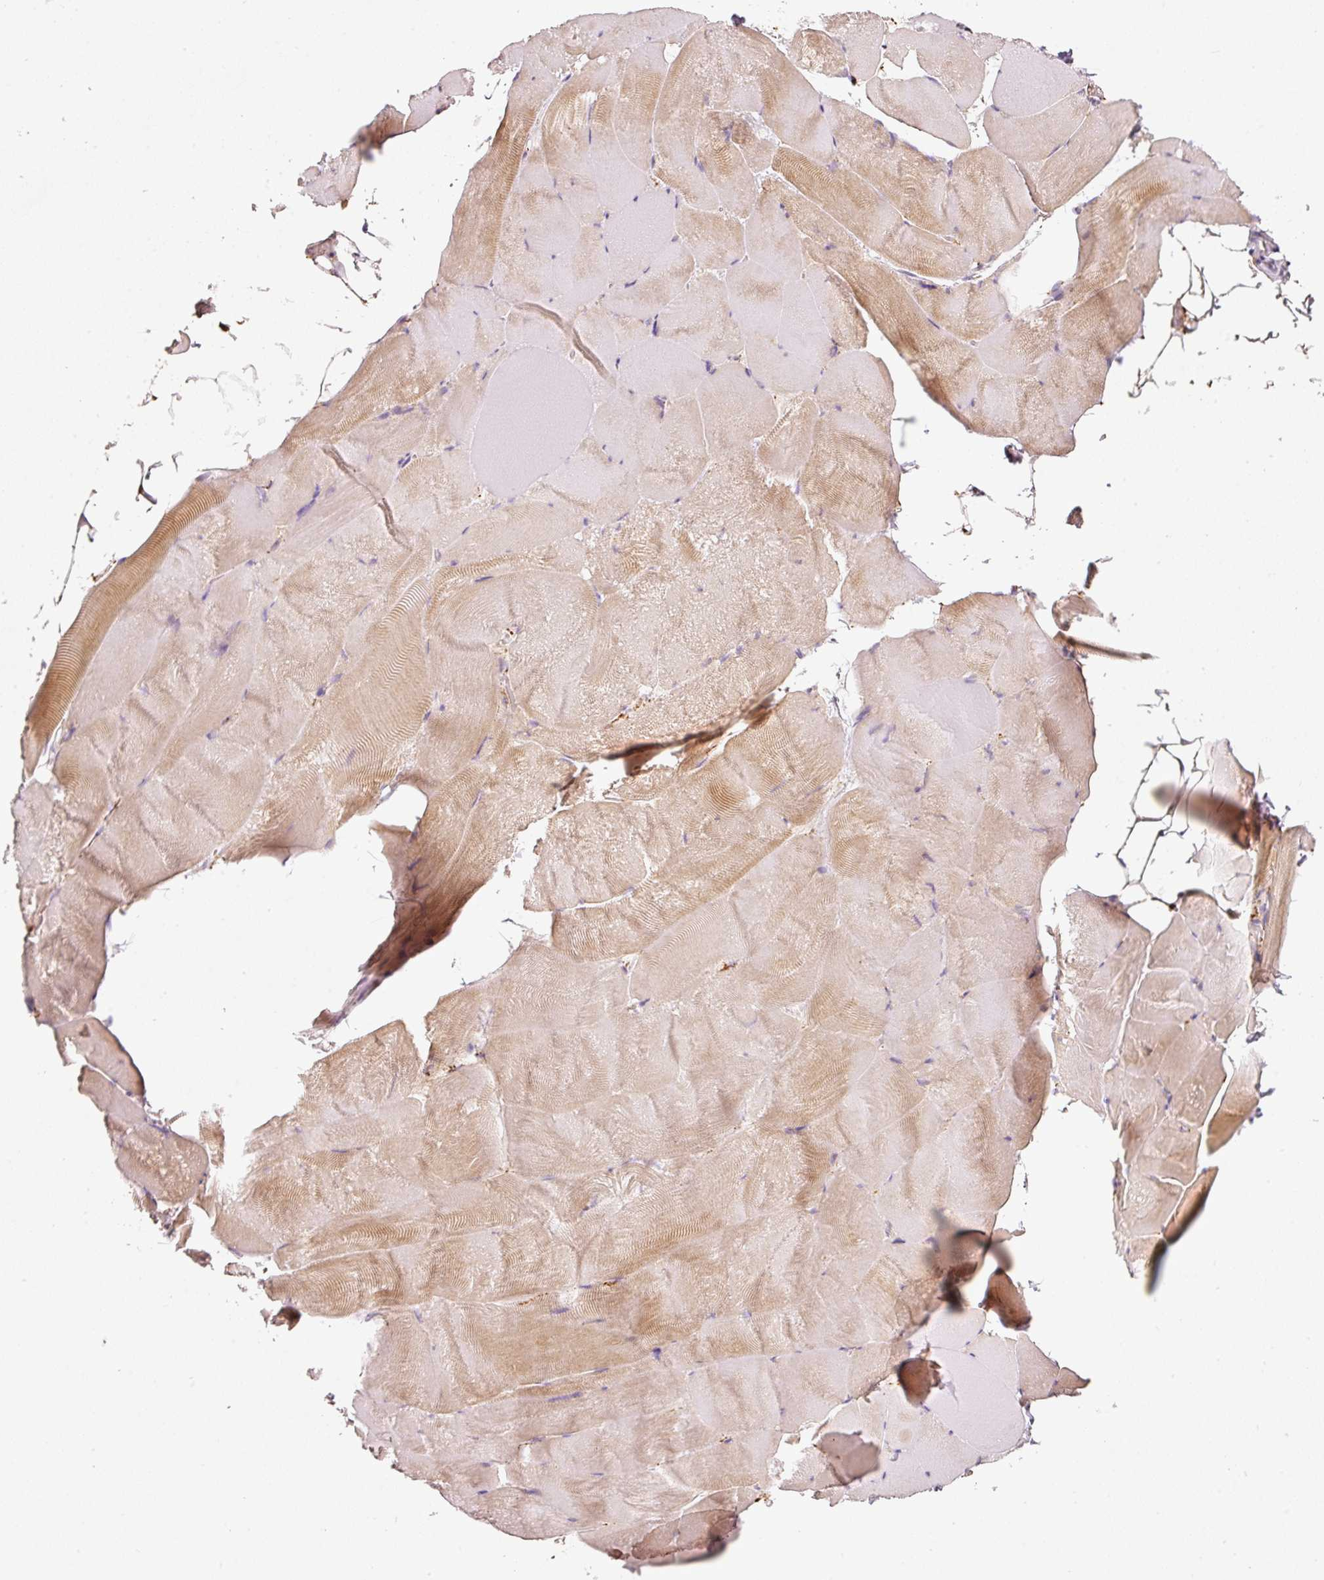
{"staining": {"intensity": "weak", "quantity": "25%-75%", "location": "cytoplasmic/membranous"}, "tissue": "skeletal muscle", "cell_type": "Myocytes", "image_type": "normal", "snomed": [{"axis": "morphology", "description": "Normal tissue, NOS"}, {"axis": "topography", "description": "Skeletal muscle"}], "caption": "Brown immunohistochemical staining in normal human skeletal muscle shows weak cytoplasmic/membranous positivity in approximately 25%-75% of myocytes. The staining is performed using DAB (3,3'-diaminobenzidine) brown chromogen to label protein expression. The nuclei are counter-stained blue using hematoxylin.", "gene": "IQGAP2", "patient": {"sex": "female", "age": 64}}